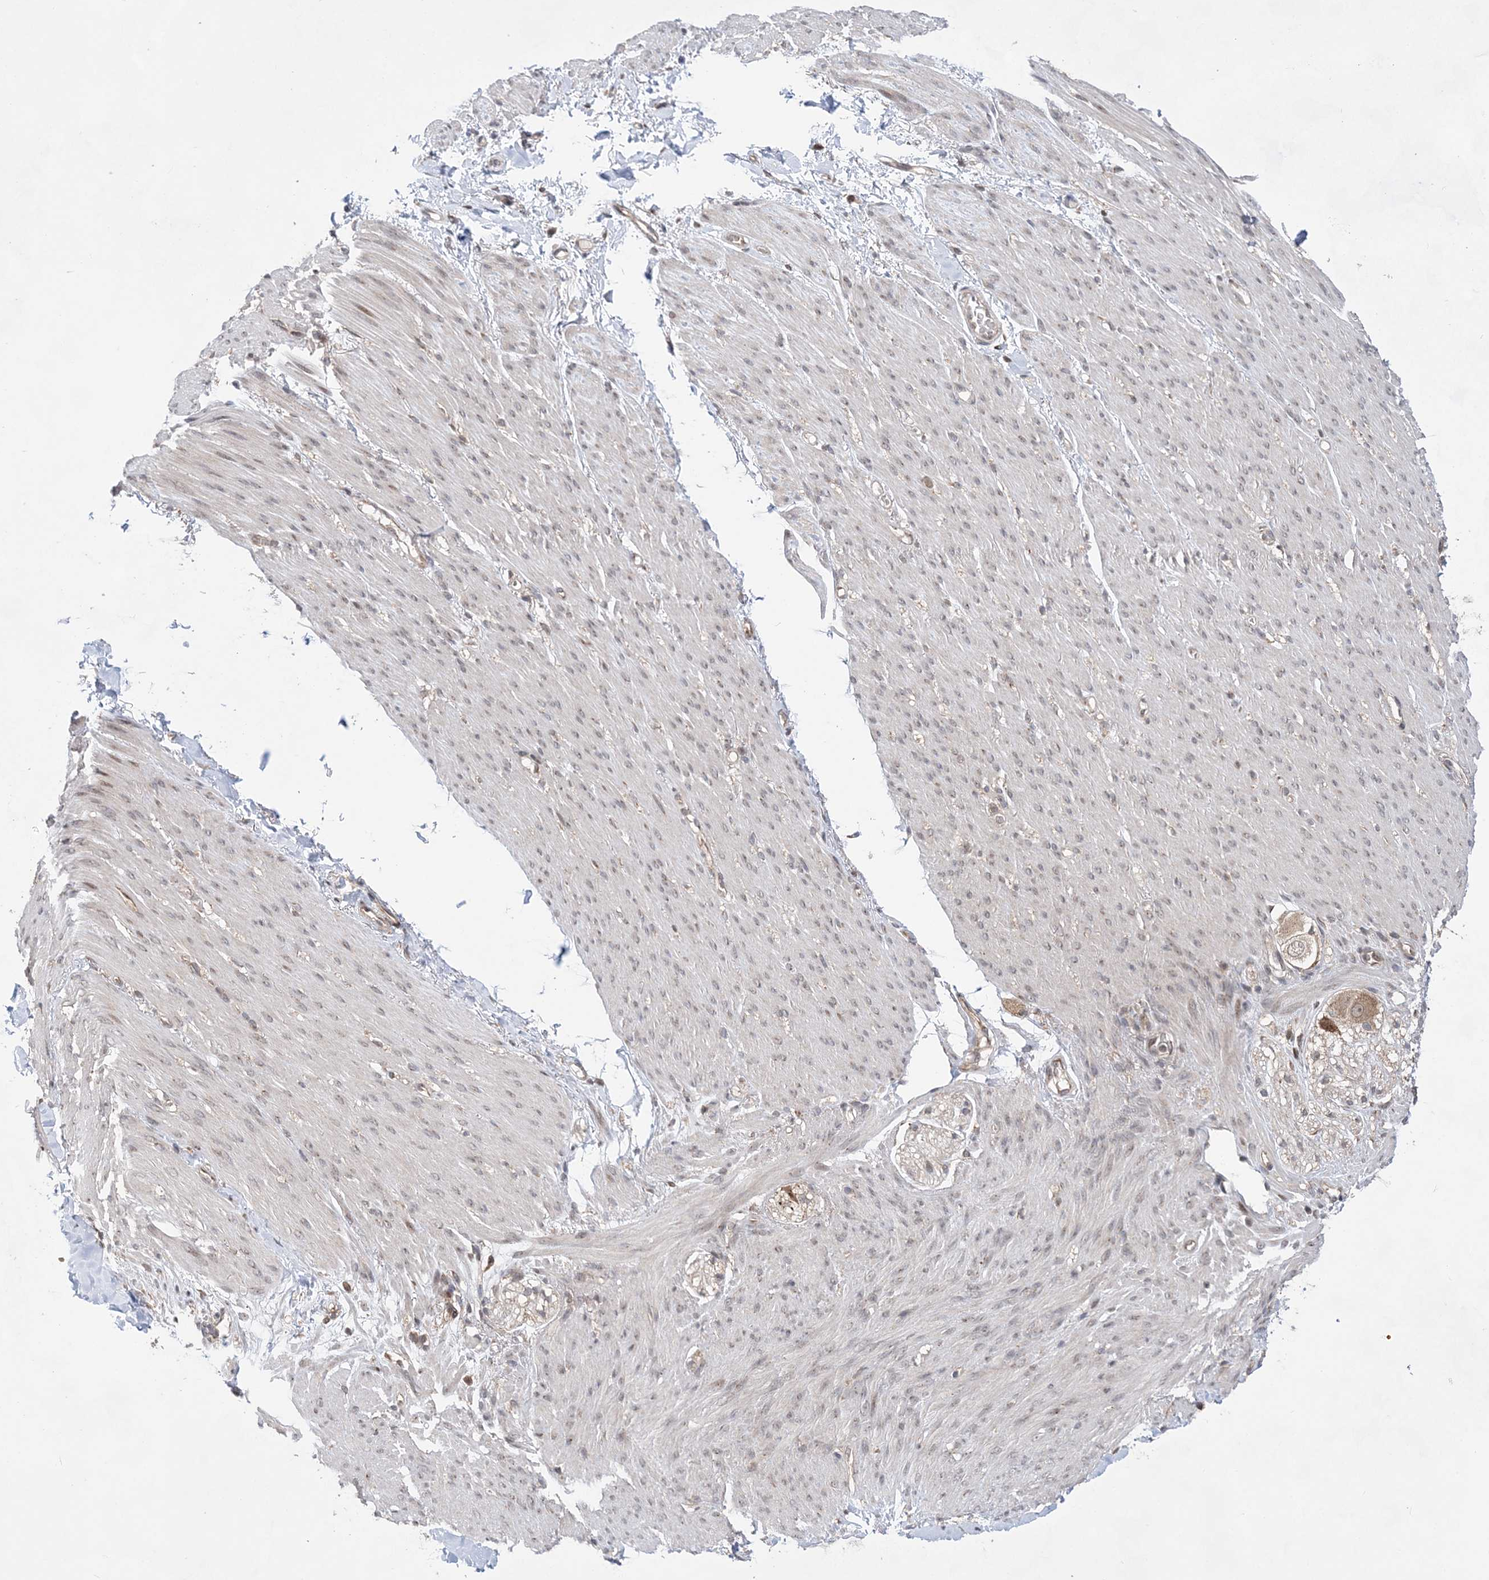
{"staining": {"intensity": "negative", "quantity": "none", "location": "none"}, "tissue": "adipose tissue", "cell_type": "Adipocytes", "image_type": "normal", "snomed": [{"axis": "morphology", "description": "Normal tissue, NOS"}, {"axis": "topography", "description": "Colon"}, {"axis": "topography", "description": "Peripheral nerve tissue"}], "caption": "This is an immunohistochemistry (IHC) histopathology image of benign human adipose tissue. There is no expression in adipocytes.", "gene": "ANAPC15", "patient": {"sex": "female", "age": 61}}